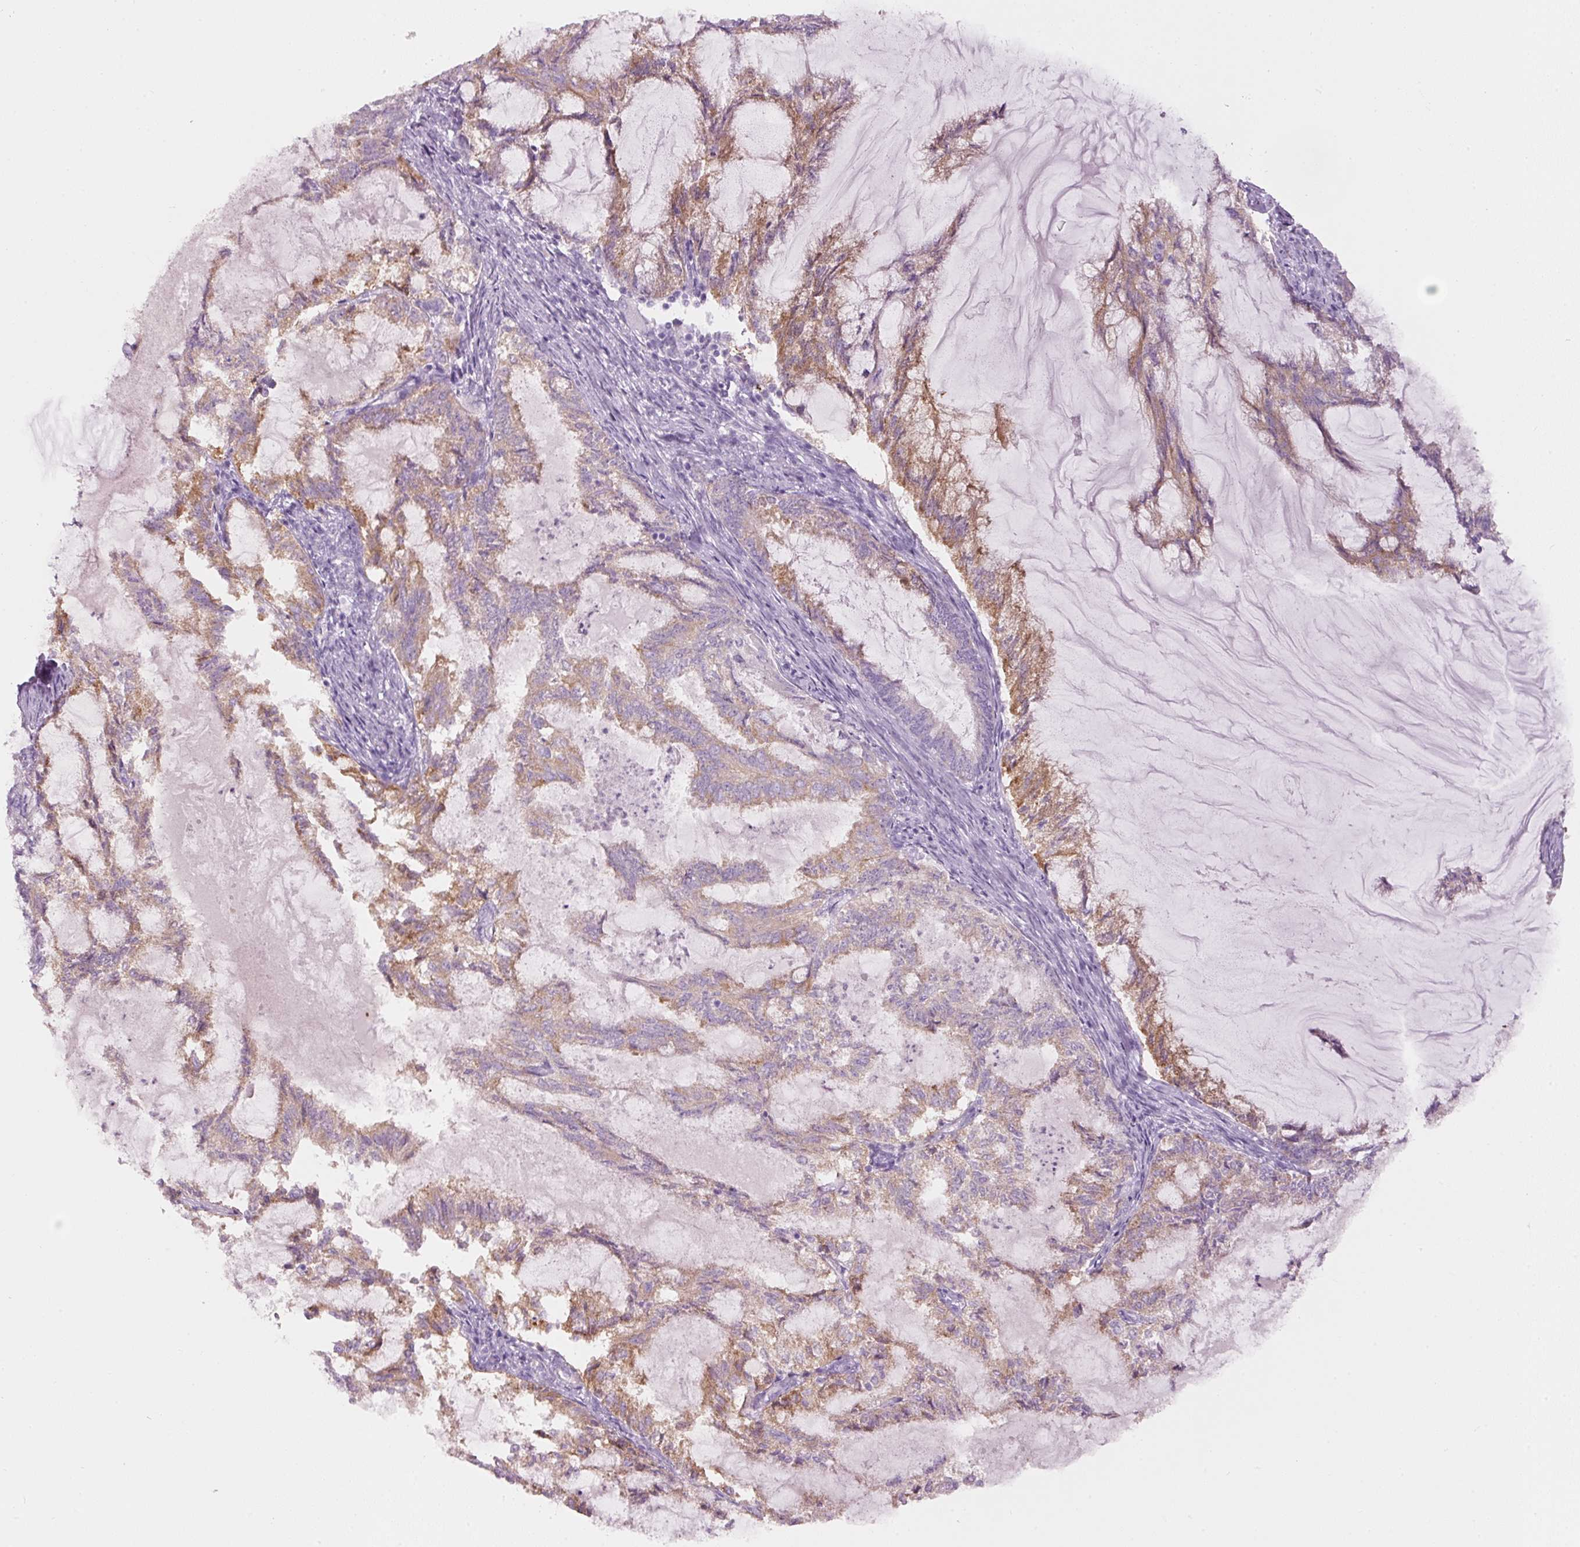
{"staining": {"intensity": "moderate", "quantity": "25%-75%", "location": "cytoplasmic/membranous"}, "tissue": "endometrial cancer", "cell_type": "Tumor cells", "image_type": "cancer", "snomed": [{"axis": "morphology", "description": "Adenocarcinoma, NOS"}, {"axis": "topography", "description": "Endometrium"}], "caption": "Immunohistochemical staining of human endometrial adenocarcinoma displays moderate cytoplasmic/membranous protein positivity in about 25%-75% of tumor cells.", "gene": "PDXDC1", "patient": {"sex": "female", "age": 86}}